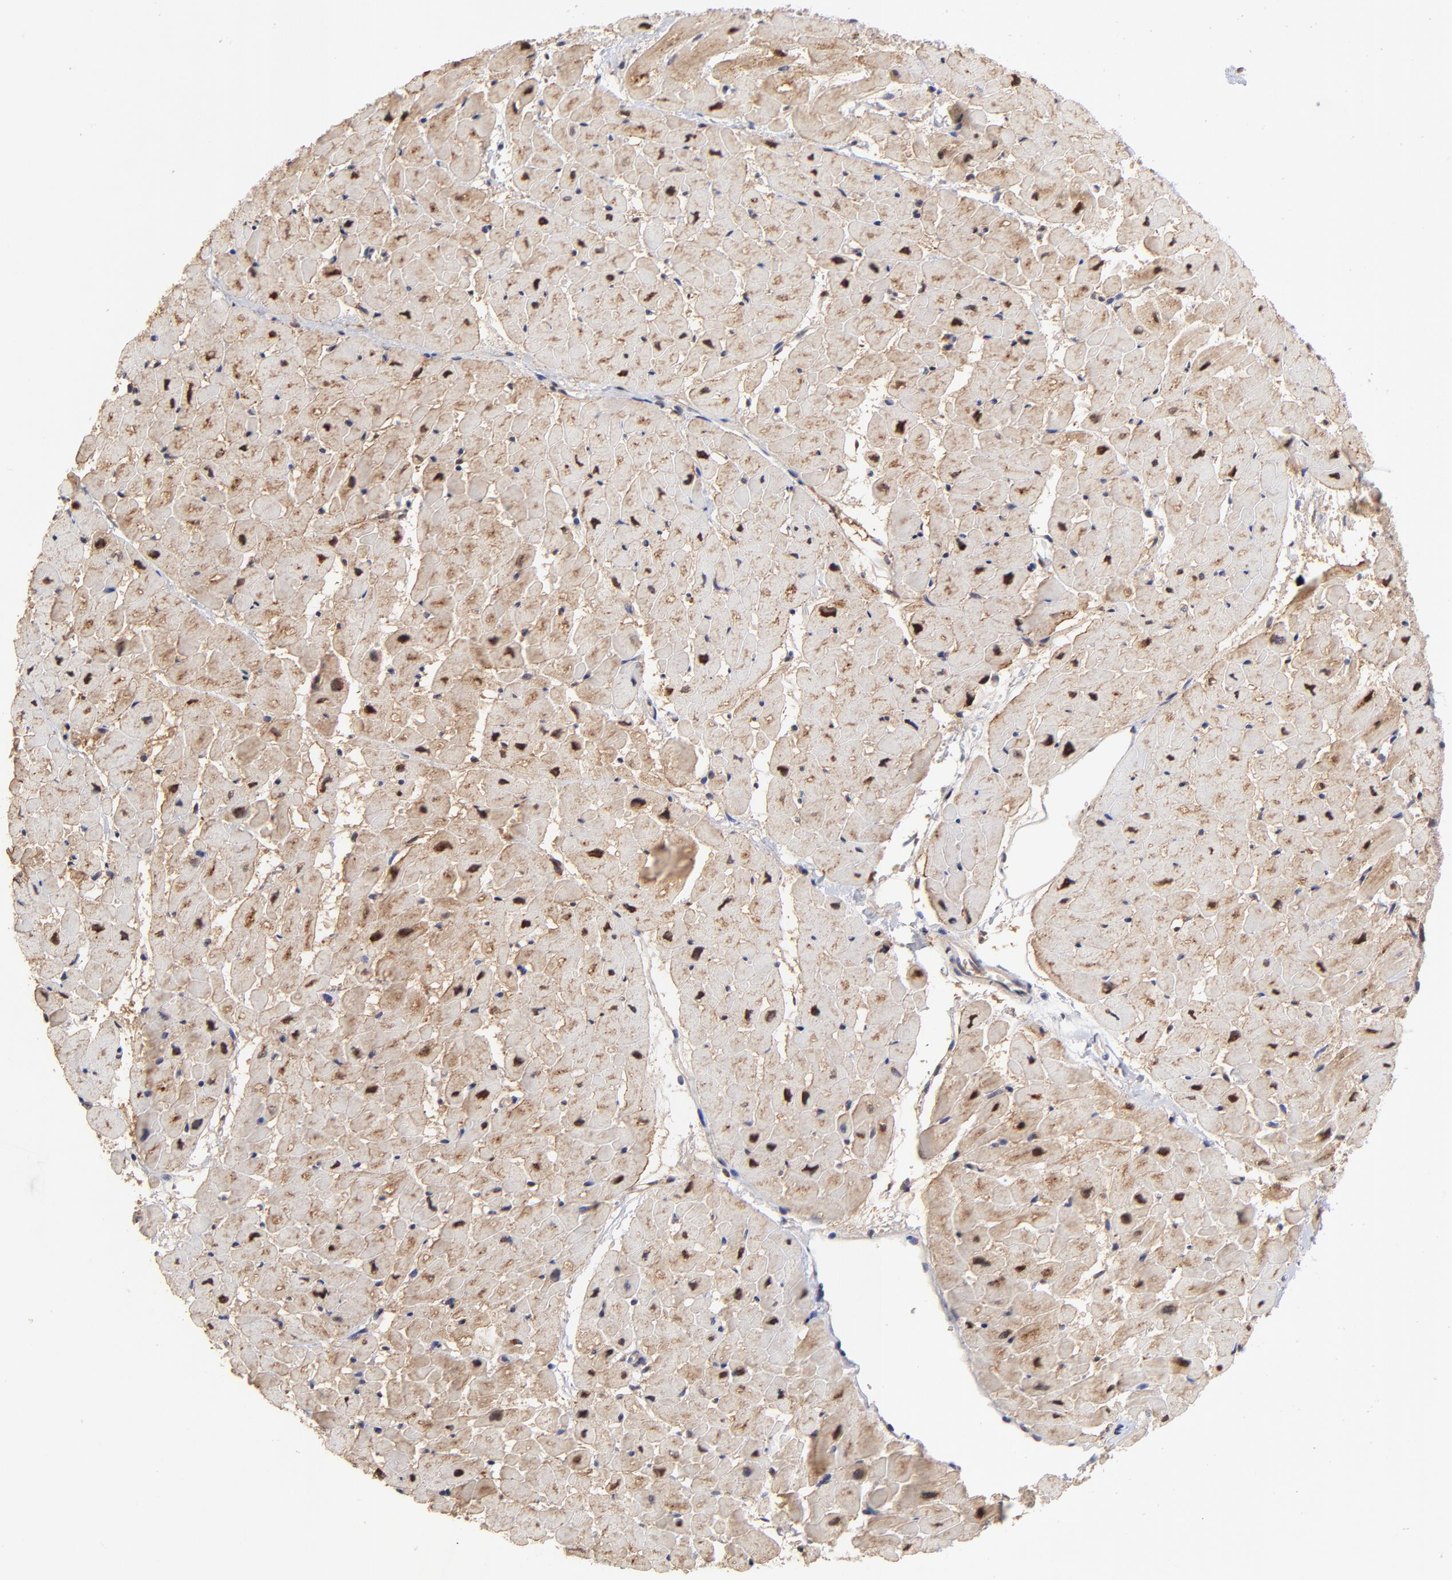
{"staining": {"intensity": "moderate", "quantity": "25%-75%", "location": "nuclear"}, "tissue": "heart muscle", "cell_type": "Cardiomyocytes", "image_type": "normal", "snomed": [{"axis": "morphology", "description": "Normal tissue, NOS"}, {"axis": "topography", "description": "Heart"}], "caption": "A brown stain highlights moderate nuclear positivity of a protein in cardiomyocytes of benign human heart muscle. The staining is performed using DAB (3,3'-diaminobenzidine) brown chromogen to label protein expression. The nuclei are counter-stained blue using hematoxylin.", "gene": "PSMC4", "patient": {"sex": "male", "age": 45}}